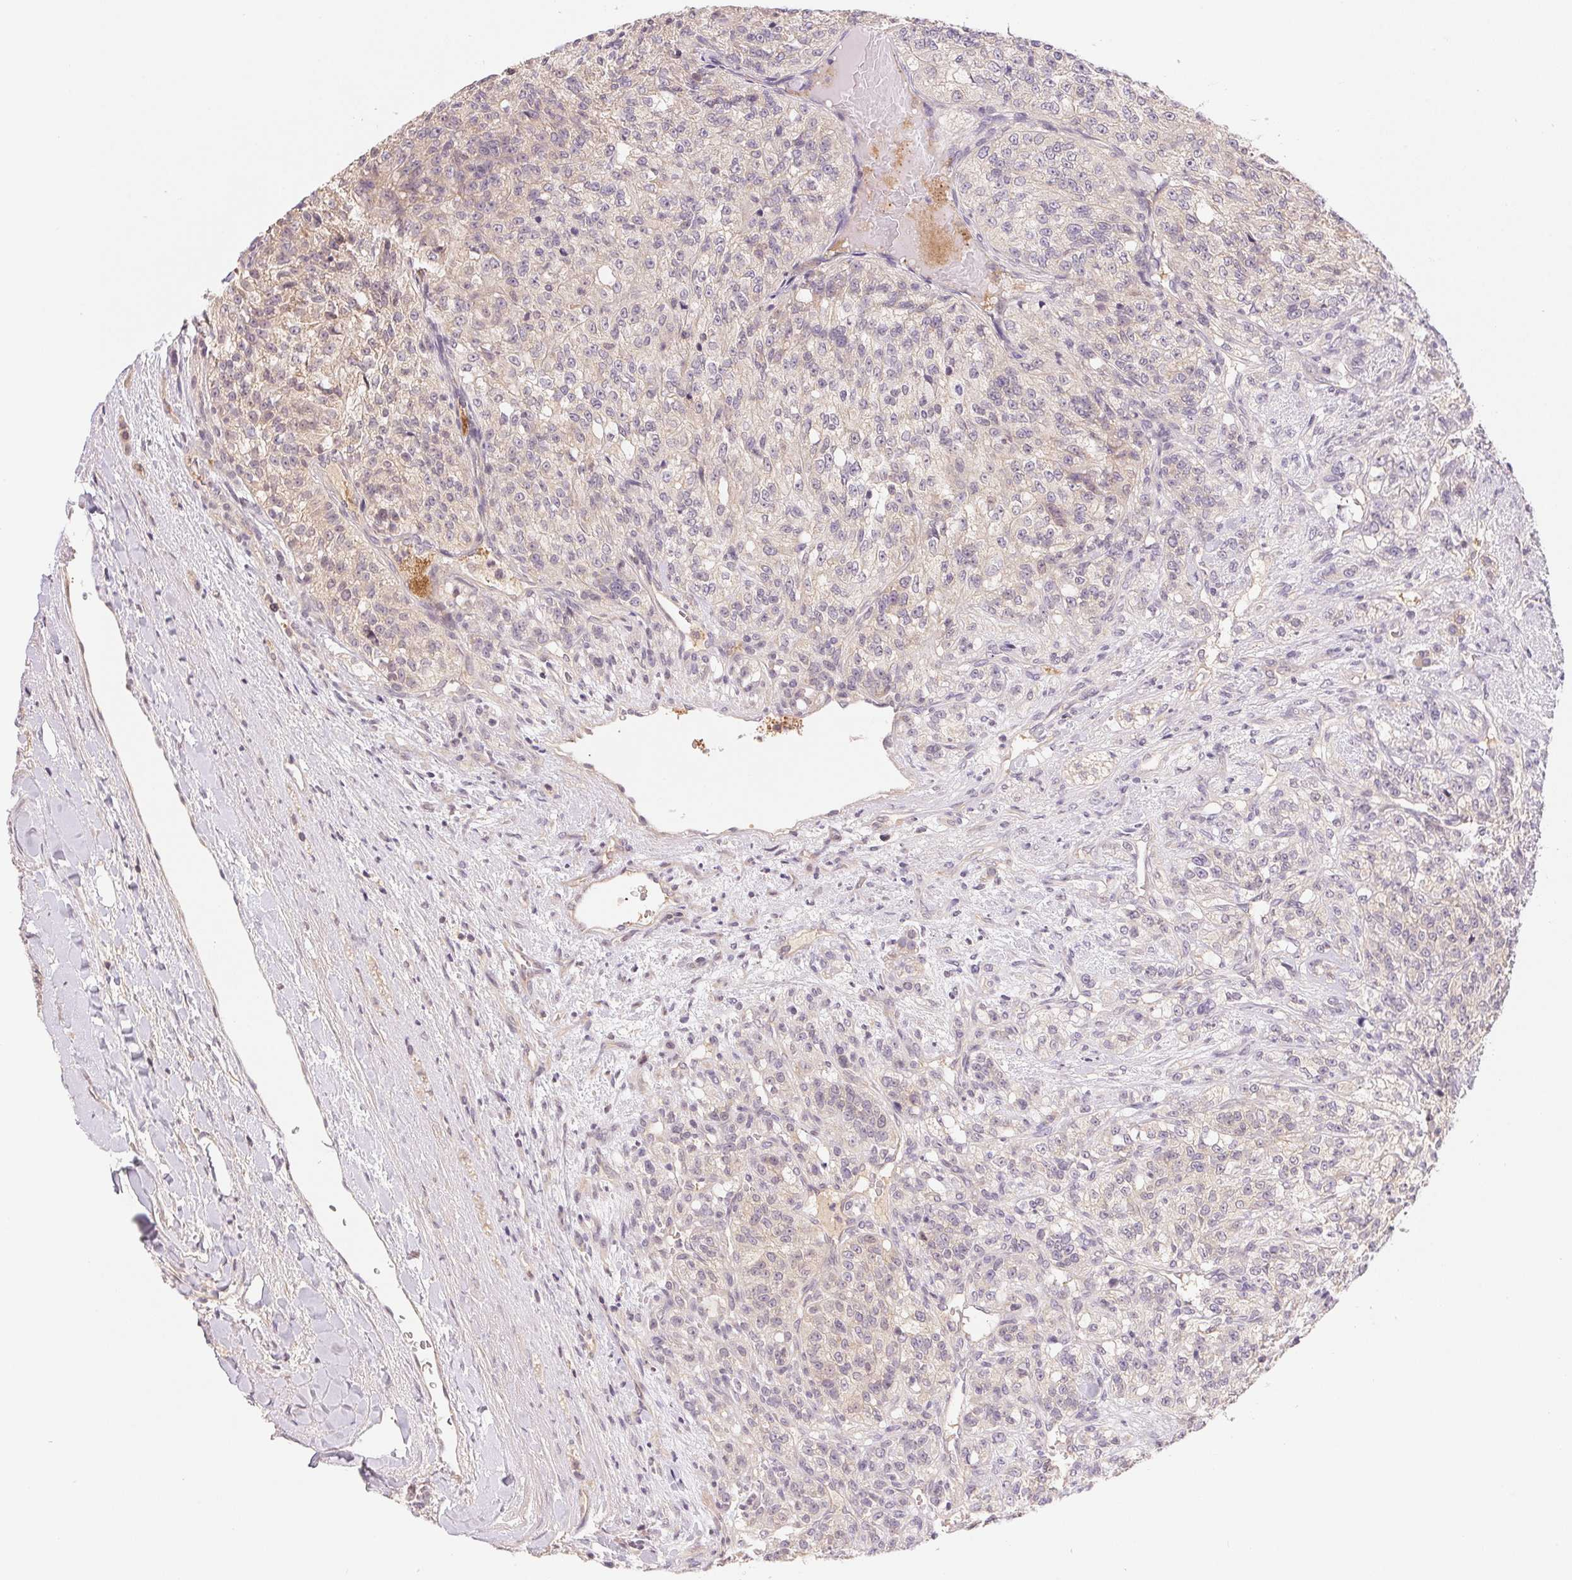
{"staining": {"intensity": "negative", "quantity": "none", "location": "none"}, "tissue": "renal cancer", "cell_type": "Tumor cells", "image_type": "cancer", "snomed": [{"axis": "morphology", "description": "Adenocarcinoma, NOS"}, {"axis": "topography", "description": "Kidney"}], "caption": "Immunohistochemical staining of human adenocarcinoma (renal) displays no significant positivity in tumor cells.", "gene": "BNIP5", "patient": {"sex": "female", "age": 63}}